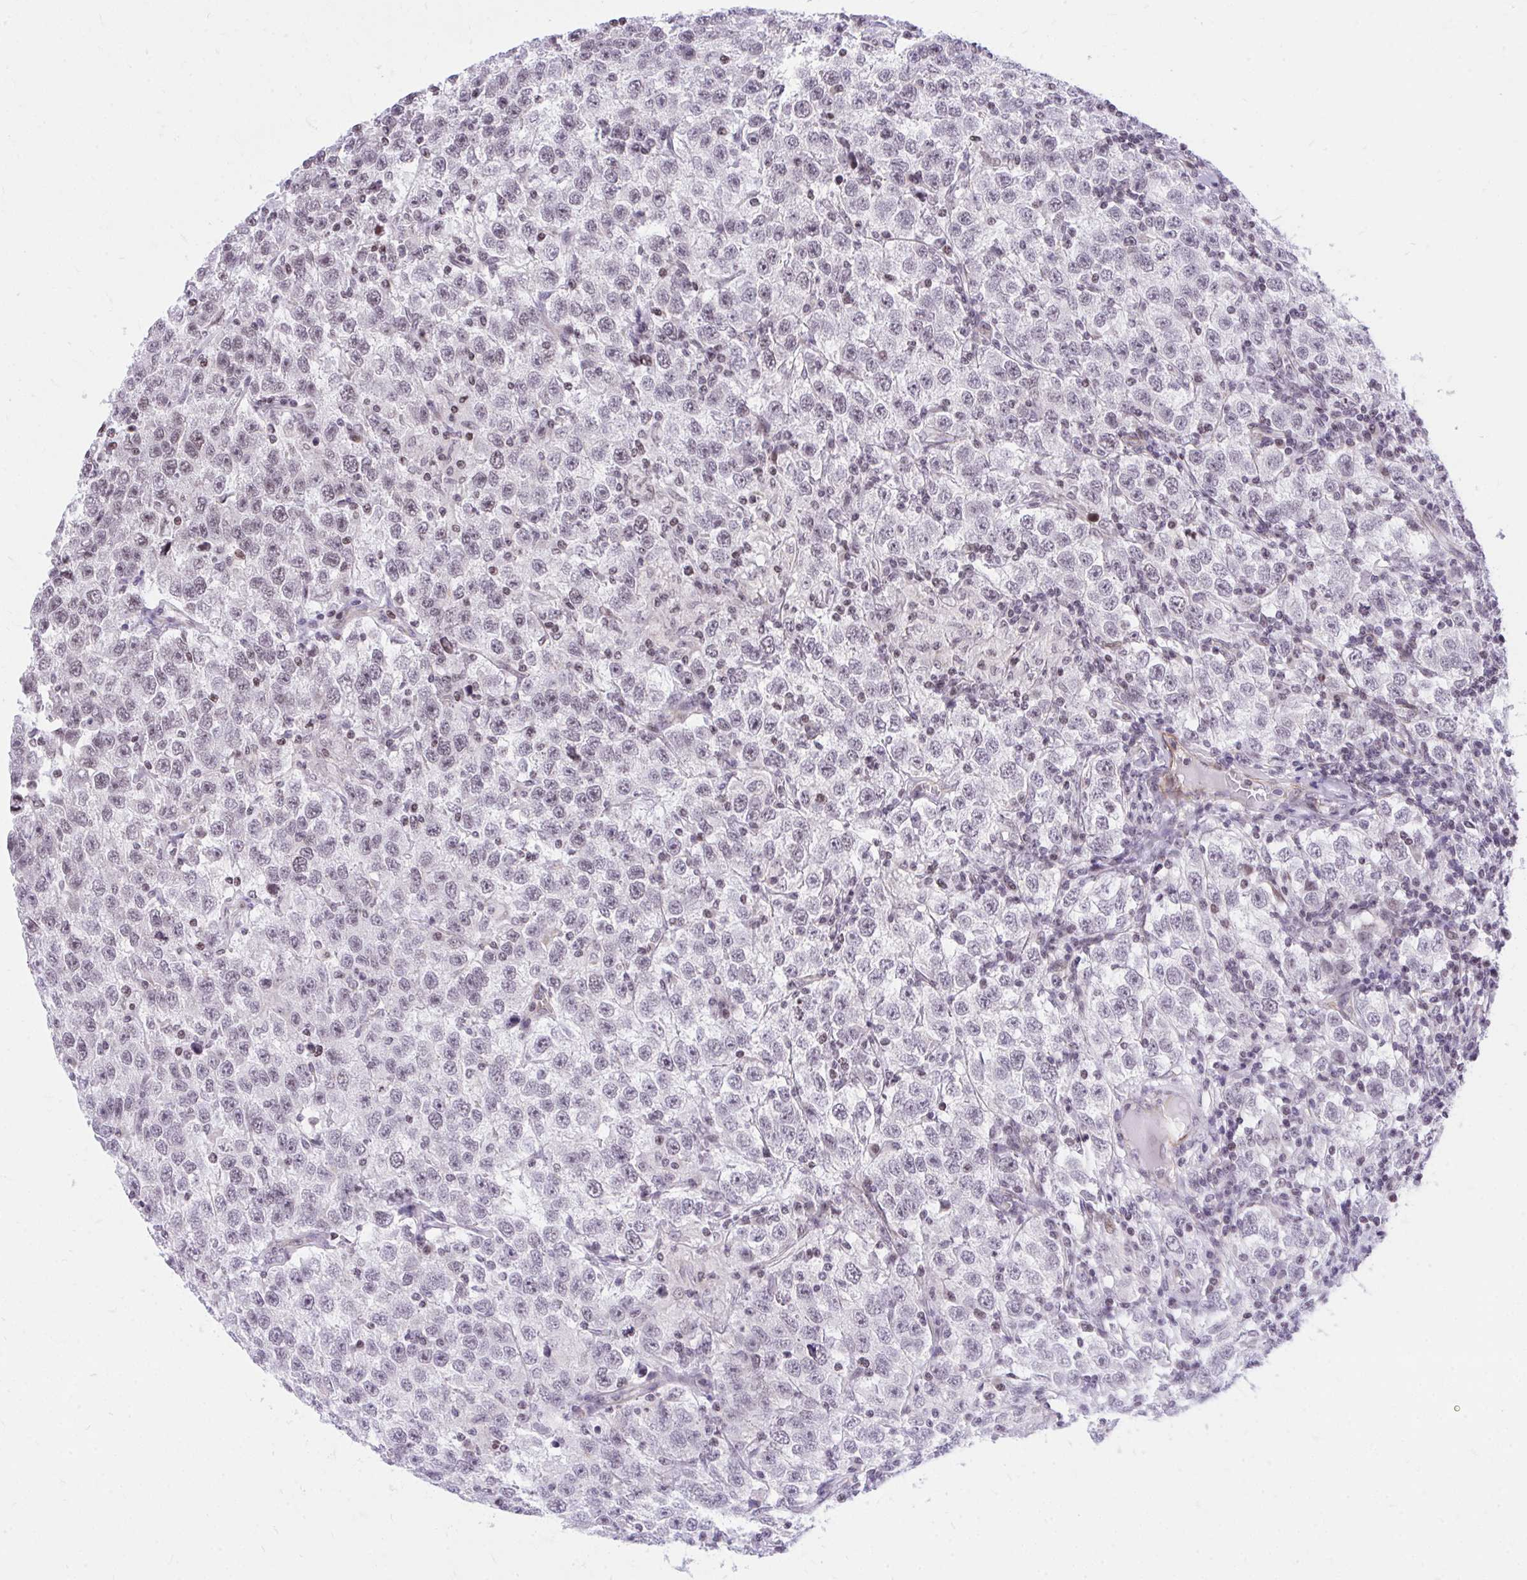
{"staining": {"intensity": "weak", "quantity": "<25%", "location": "nuclear"}, "tissue": "testis cancer", "cell_type": "Tumor cells", "image_type": "cancer", "snomed": [{"axis": "morphology", "description": "Seminoma, NOS"}, {"axis": "topography", "description": "Testis"}], "caption": "Testis cancer stained for a protein using immunohistochemistry (IHC) displays no positivity tumor cells.", "gene": "KCNN4", "patient": {"sex": "male", "age": 41}}